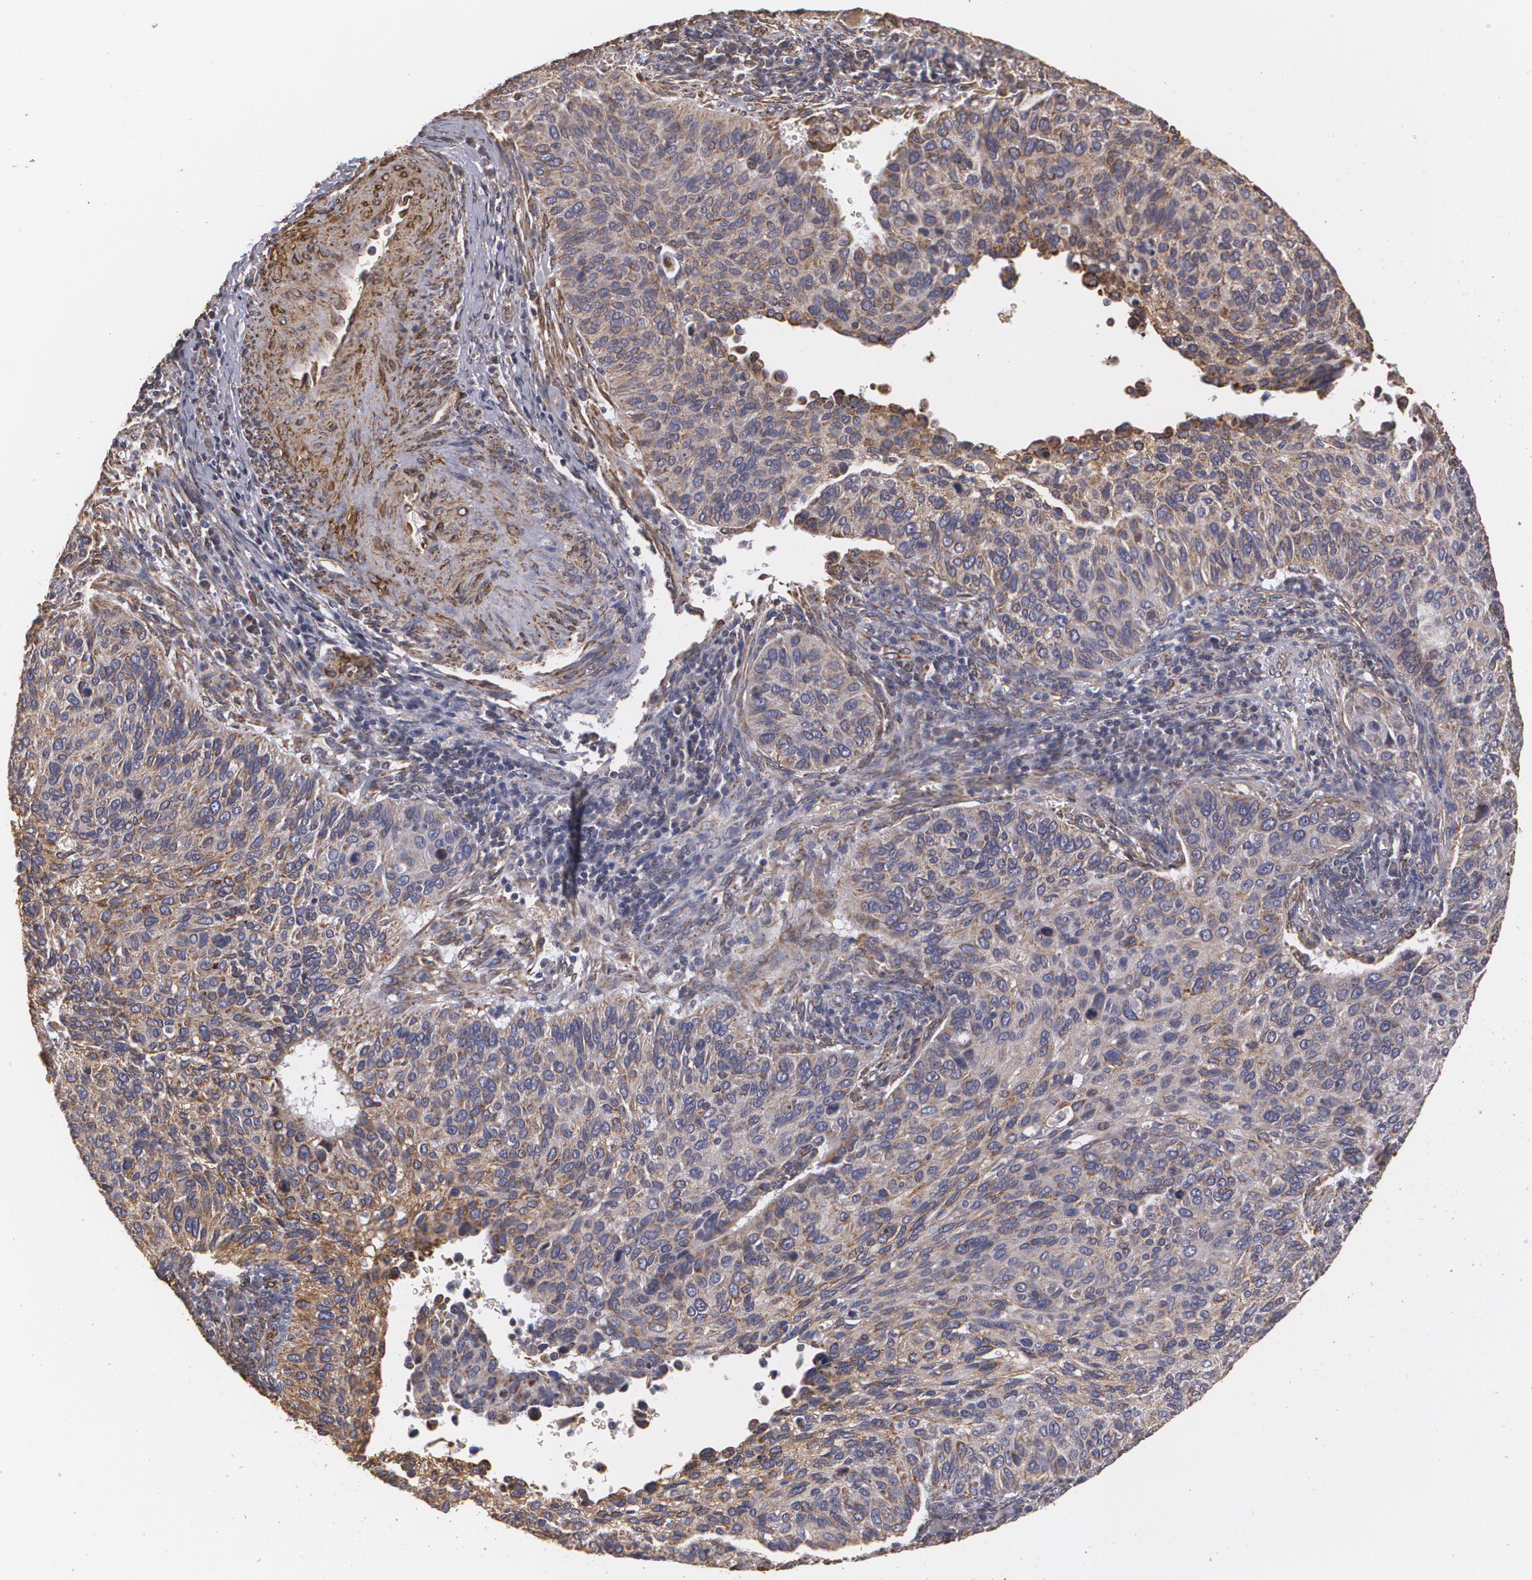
{"staining": {"intensity": "weak", "quantity": ">75%", "location": "cytoplasmic/membranous"}, "tissue": "cervical cancer", "cell_type": "Tumor cells", "image_type": "cancer", "snomed": [{"axis": "morphology", "description": "Adenocarcinoma, NOS"}, {"axis": "topography", "description": "Cervix"}], "caption": "Immunohistochemistry (IHC) (DAB (3,3'-diaminobenzidine)) staining of adenocarcinoma (cervical) exhibits weak cytoplasmic/membranous protein positivity in approximately >75% of tumor cells.", "gene": "CYB5R3", "patient": {"sex": "female", "age": 29}}